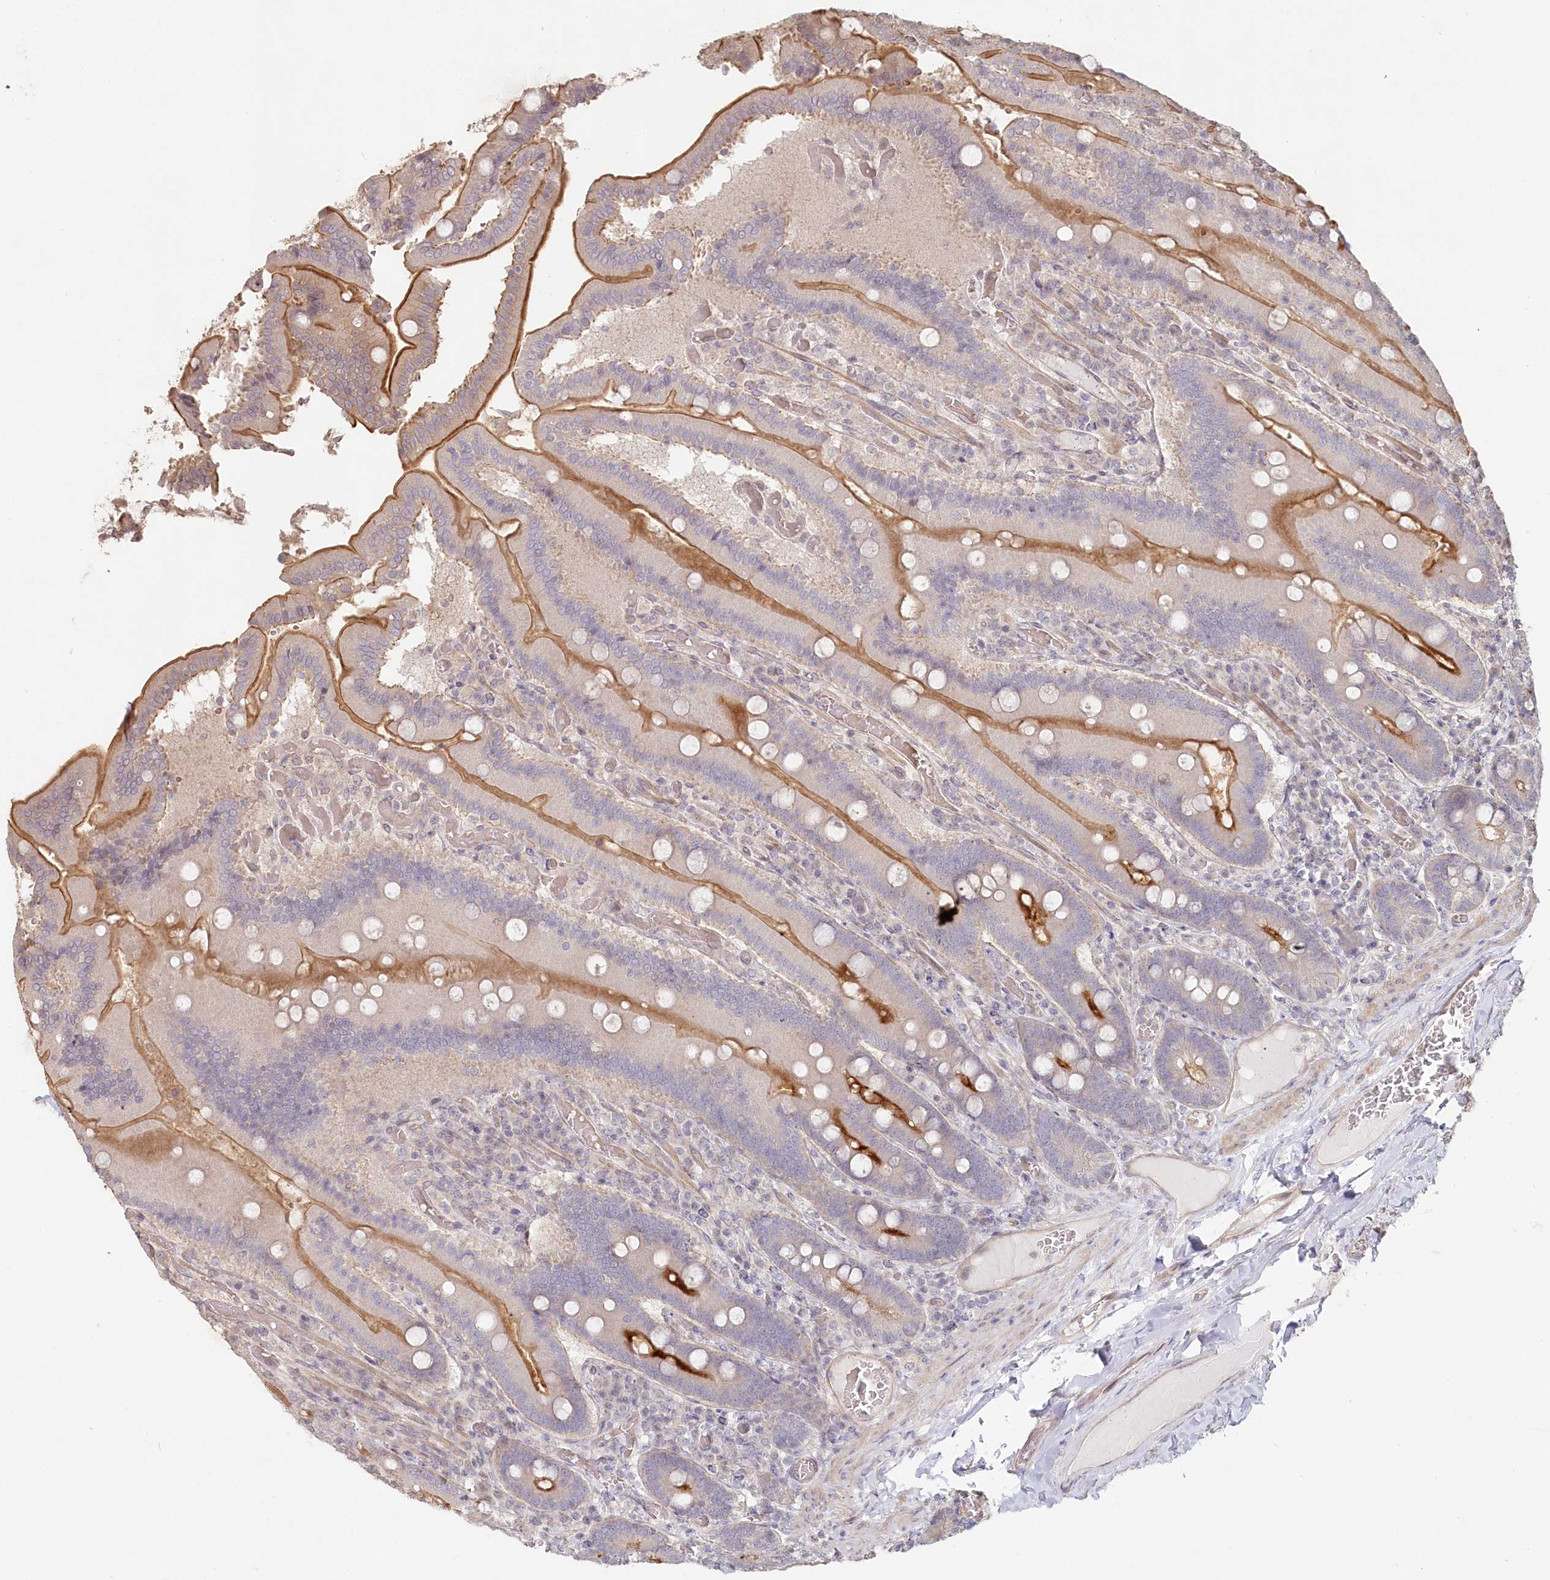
{"staining": {"intensity": "strong", "quantity": ">75%", "location": "cytoplasmic/membranous"}, "tissue": "duodenum", "cell_type": "Glandular cells", "image_type": "normal", "snomed": [{"axis": "morphology", "description": "Normal tissue, NOS"}, {"axis": "topography", "description": "Duodenum"}], "caption": "About >75% of glandular cells in unremarkable human duodenum reveal strong cytoplasmic/membranous protein positivity as visualized by brown immunohistochemical staining.", "gene": "TCHP", "patient": {"sex": "female", "age": 62}}